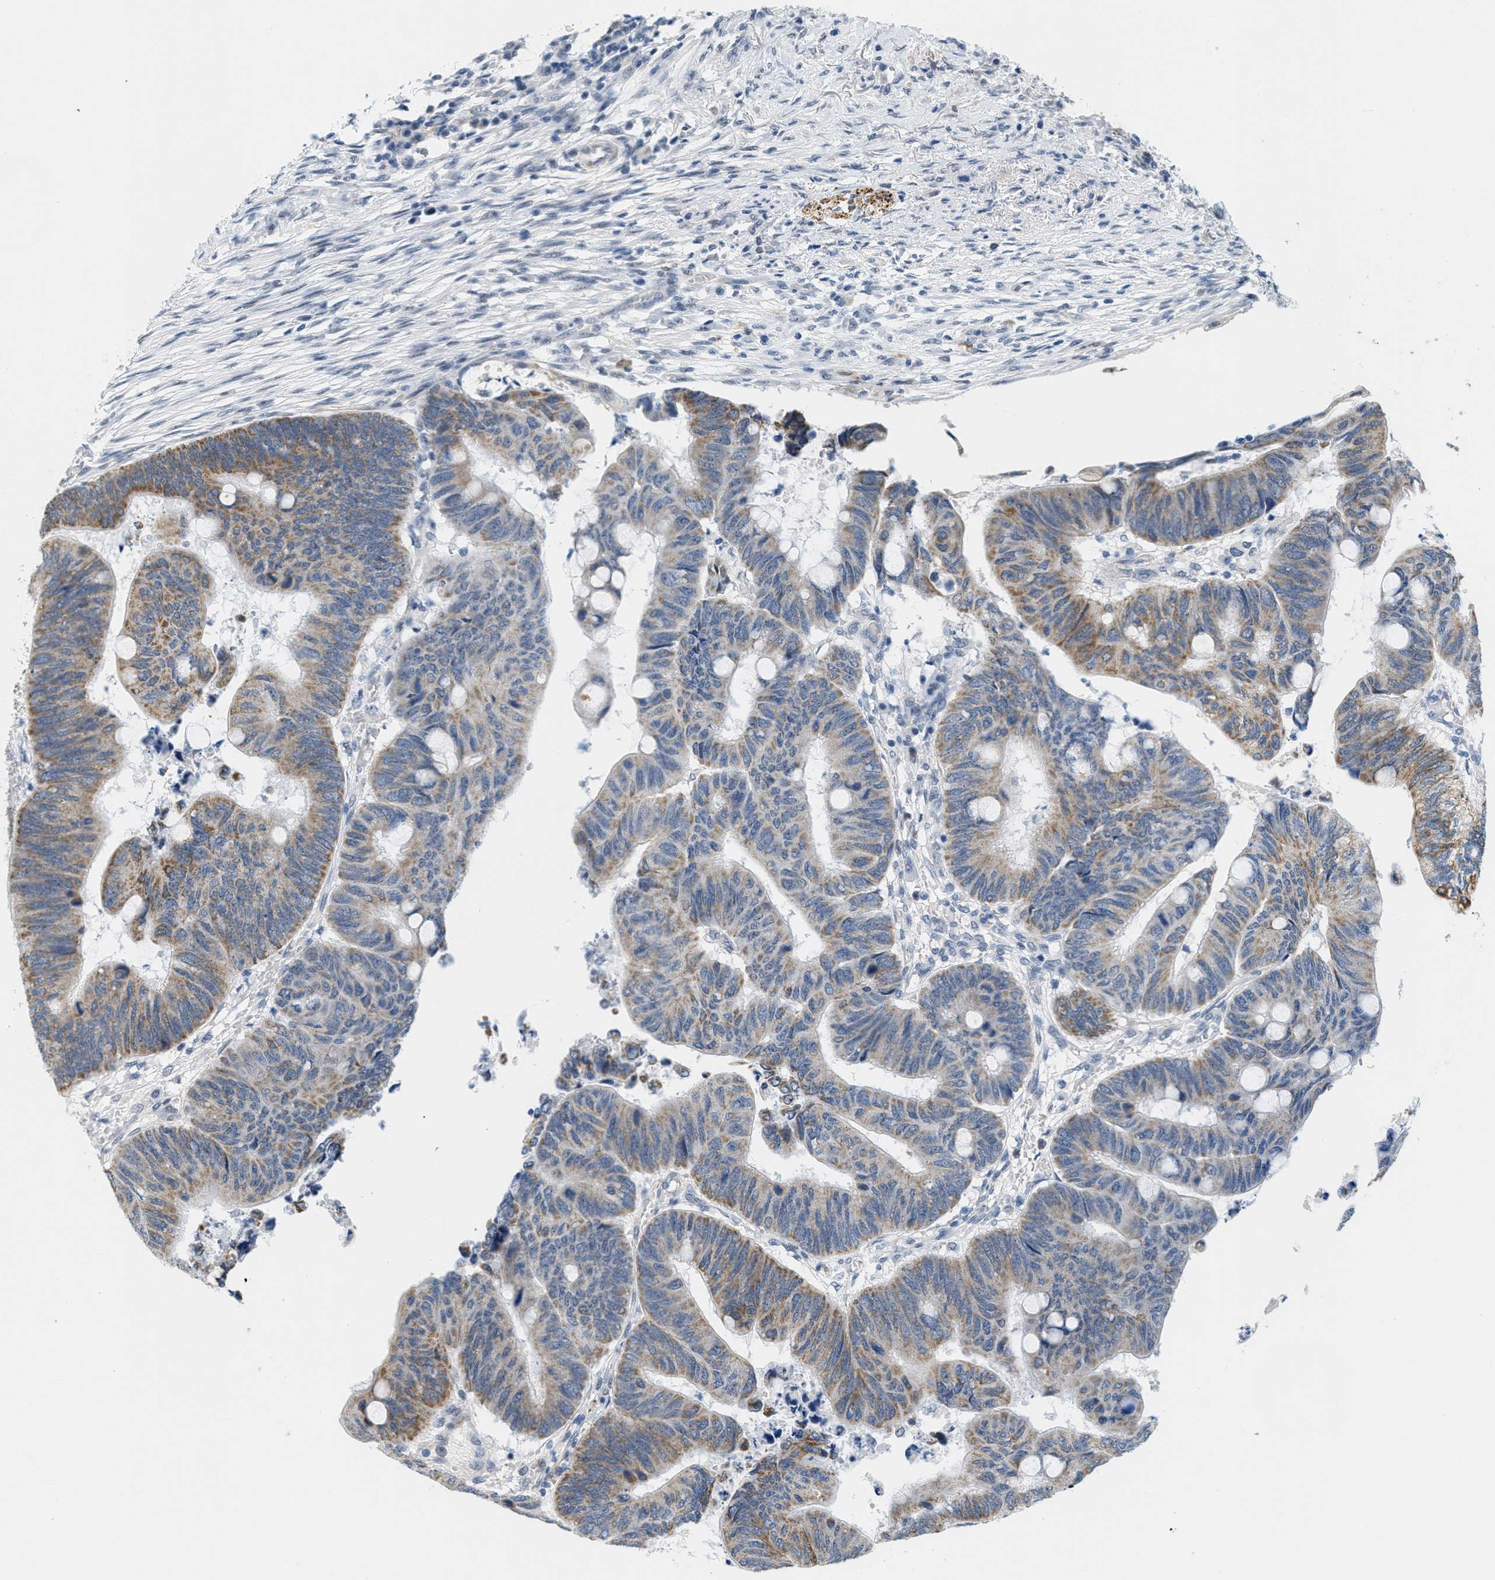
{"staining": {"intensity": "moderate", "quantity": "25%-75%", "location": "cytoplasmic/membranous"}, "tissue": "colorectal cancer", "cell_type": "Tumor cells", "image_type": "cancer", "snomed": [{"axis": "morphology", "description": "Normal tissue, NOS"}, {"axis": "morphology", "description": "Adenocarcinoma, NOS"}, {"axis": "topography", "description": "Rectum"}, {"axis": "topography", "description": "Peripheral nerve tissue"}], "caption": "Immunohistochemistry photomicrograph of neoplastic tissue: adenocarcinoma (colorectal) stained using IHC exhibits medium levels of moderate protein expression localized specifically in the cytoplasmic/membranous of tumor cells, appearing as a cytoplasmic/membranous brown color.", "gene": "HS3ST2", "patient": {"sex": "male", "age": 92}}